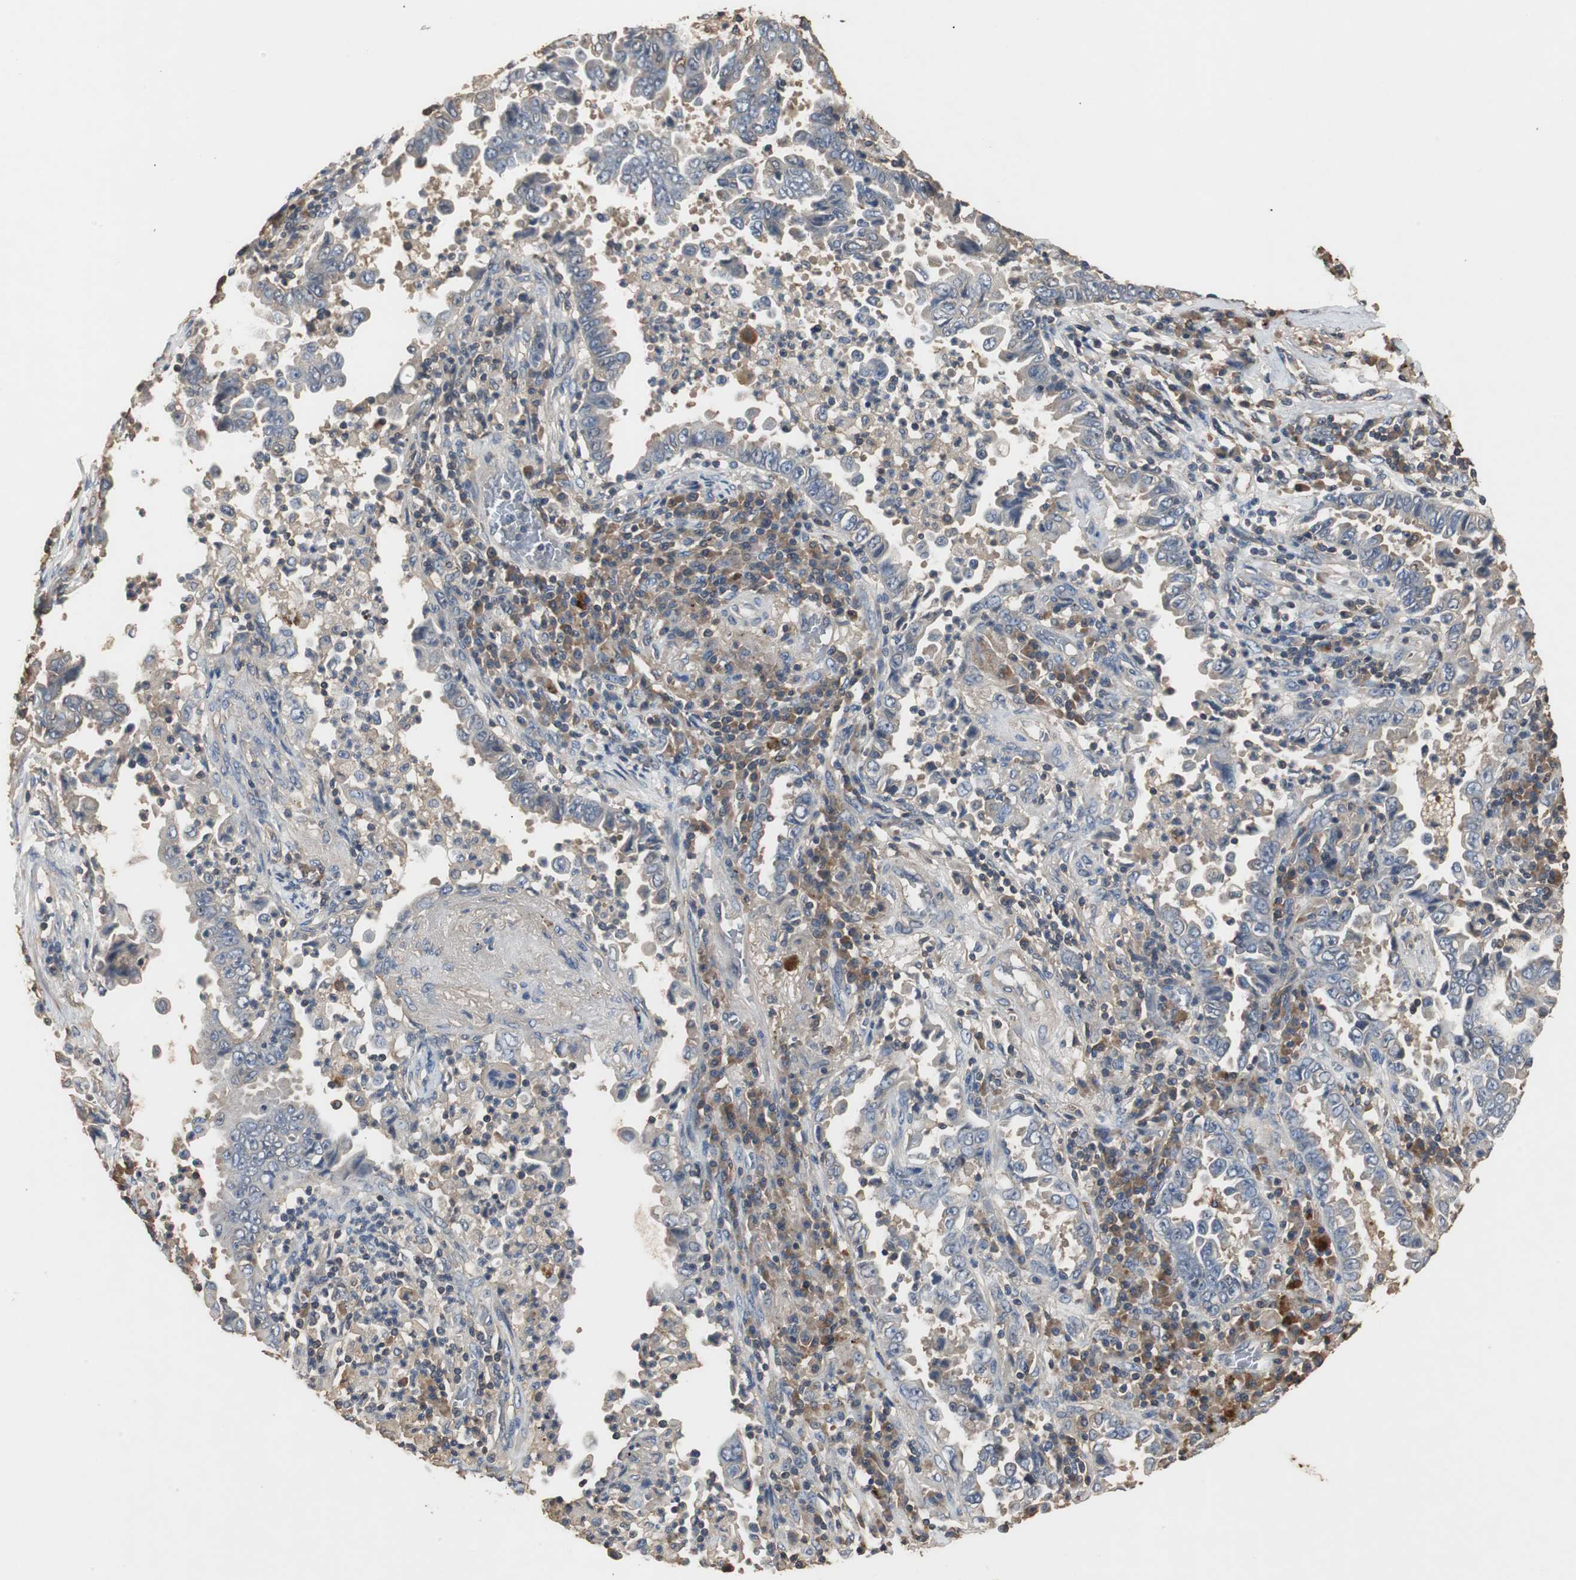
{"staining": {"intensity": "weak", "quantity": "<25%", "location": "cytoplasmic/membranous"}, "tissue": "lung cancer", "cell_type": "Tumor cells", "image_type": "cancer", "snomed": [{"axis": "morphology", "description": "Normal tissue, NOS"}, {"axis": "morphology", "description": "Inflammation, NOS"}, {"axis": "morphology", "description": "Adenocarcinoma, NOS"}, {"axis": "topography", "description": "Lung"}], "caption": "Adenocarcinoma (lung) stained for a protein using immunohistochemistry (IHC) exhibits no staining tumor cells.", "gene": "TNFRSF14", "patient": {"sex": "female", "age": 64}}